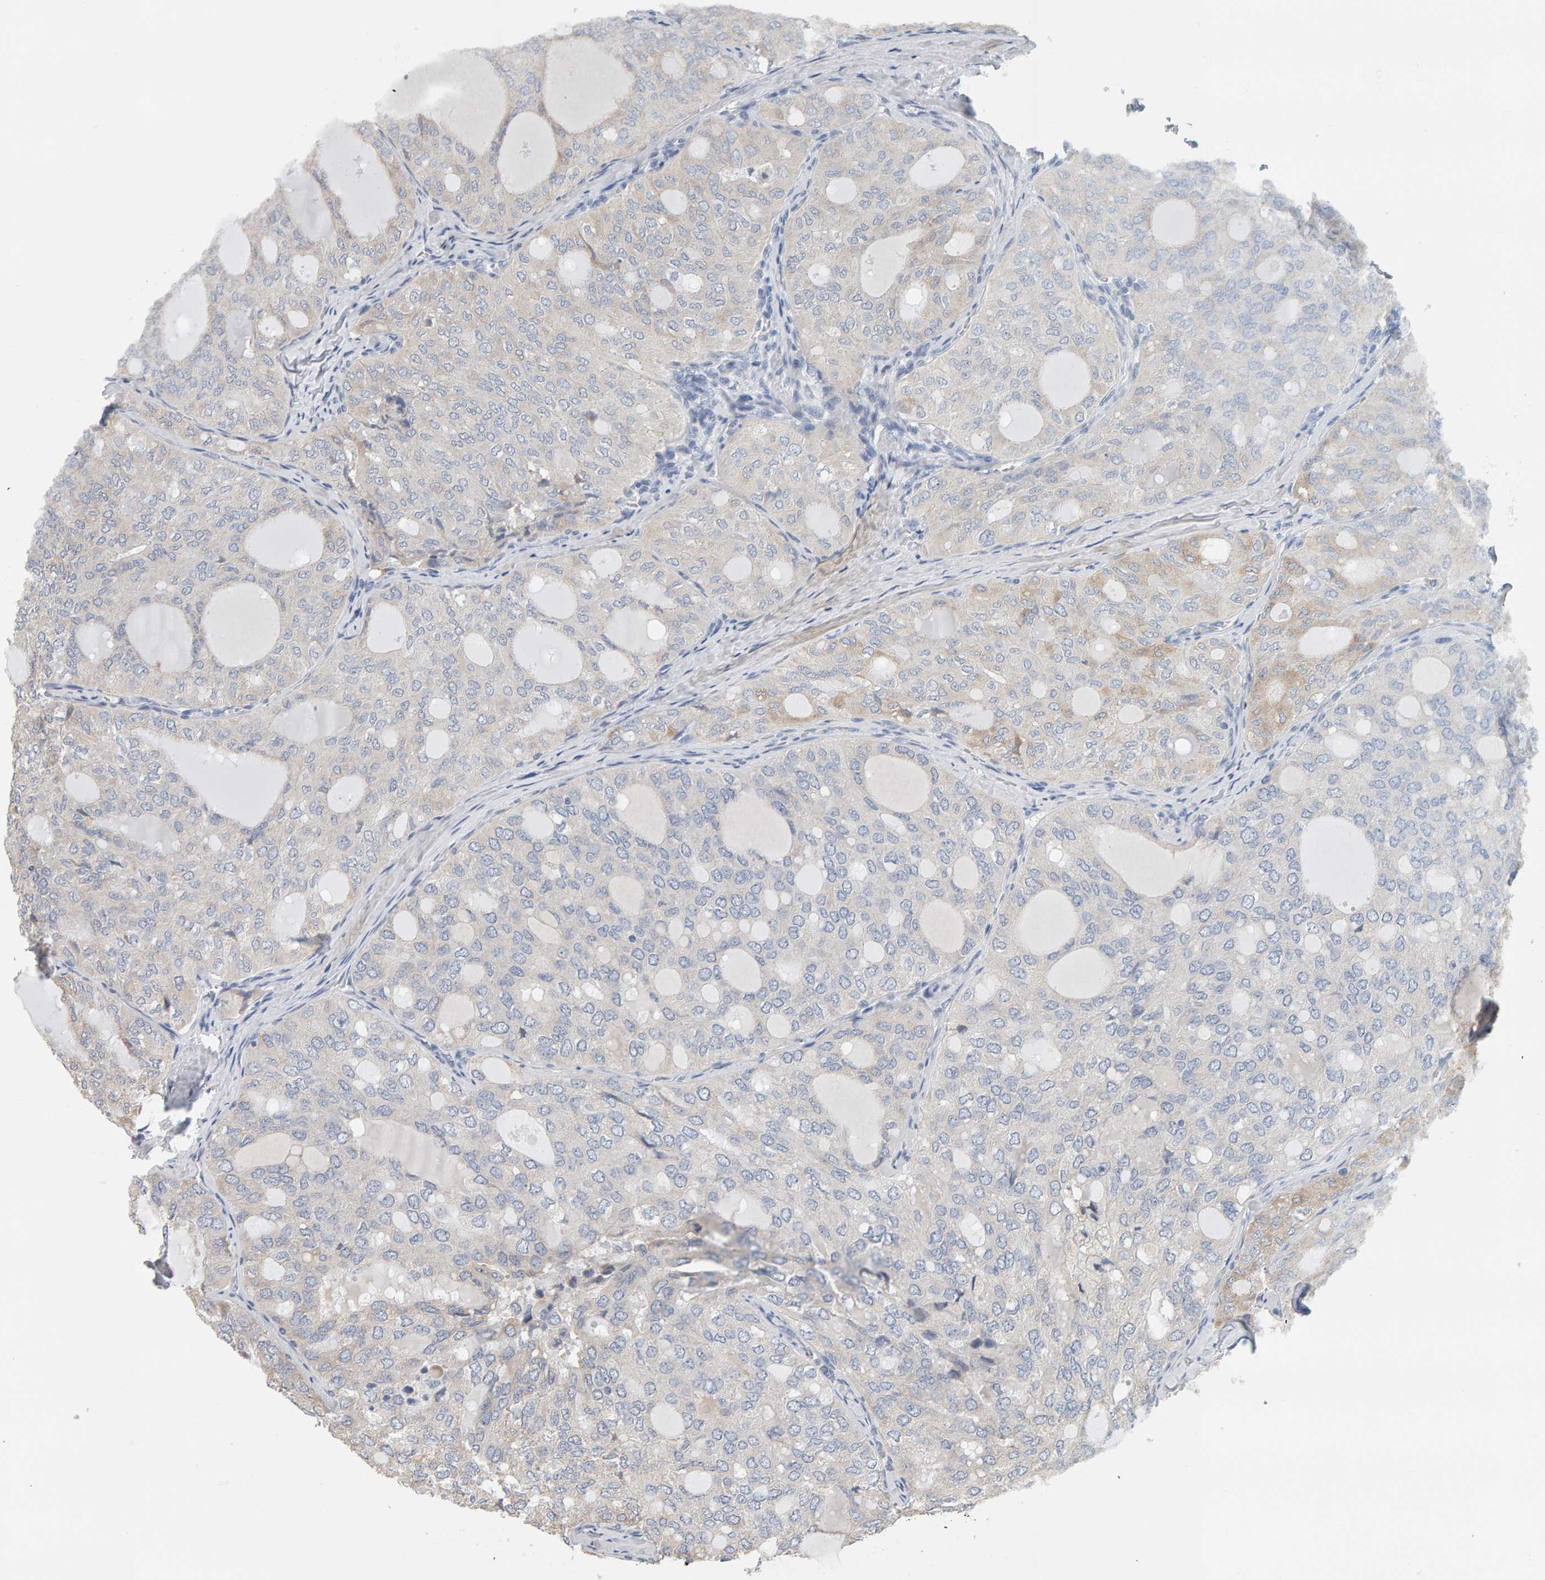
{"staining": {"intensity": "negative", "quantity": "none", "location": "none"}, "tissue": "thyroid cancer", "cell_type": "Tumor cells", "image_type": "cancer", "snomed": [{"axis": "morphology", "description": "Follicular adenoma carcinoma, NOS"}, {"axis": "topography", "description": "Thyroid gland"}], "caption": "The photomicrograph reveals no significant positivity in tumor cells of thyroid cancer.", "gene": "ADHFE1", "patient": {"sex": "male", "age": 75}}